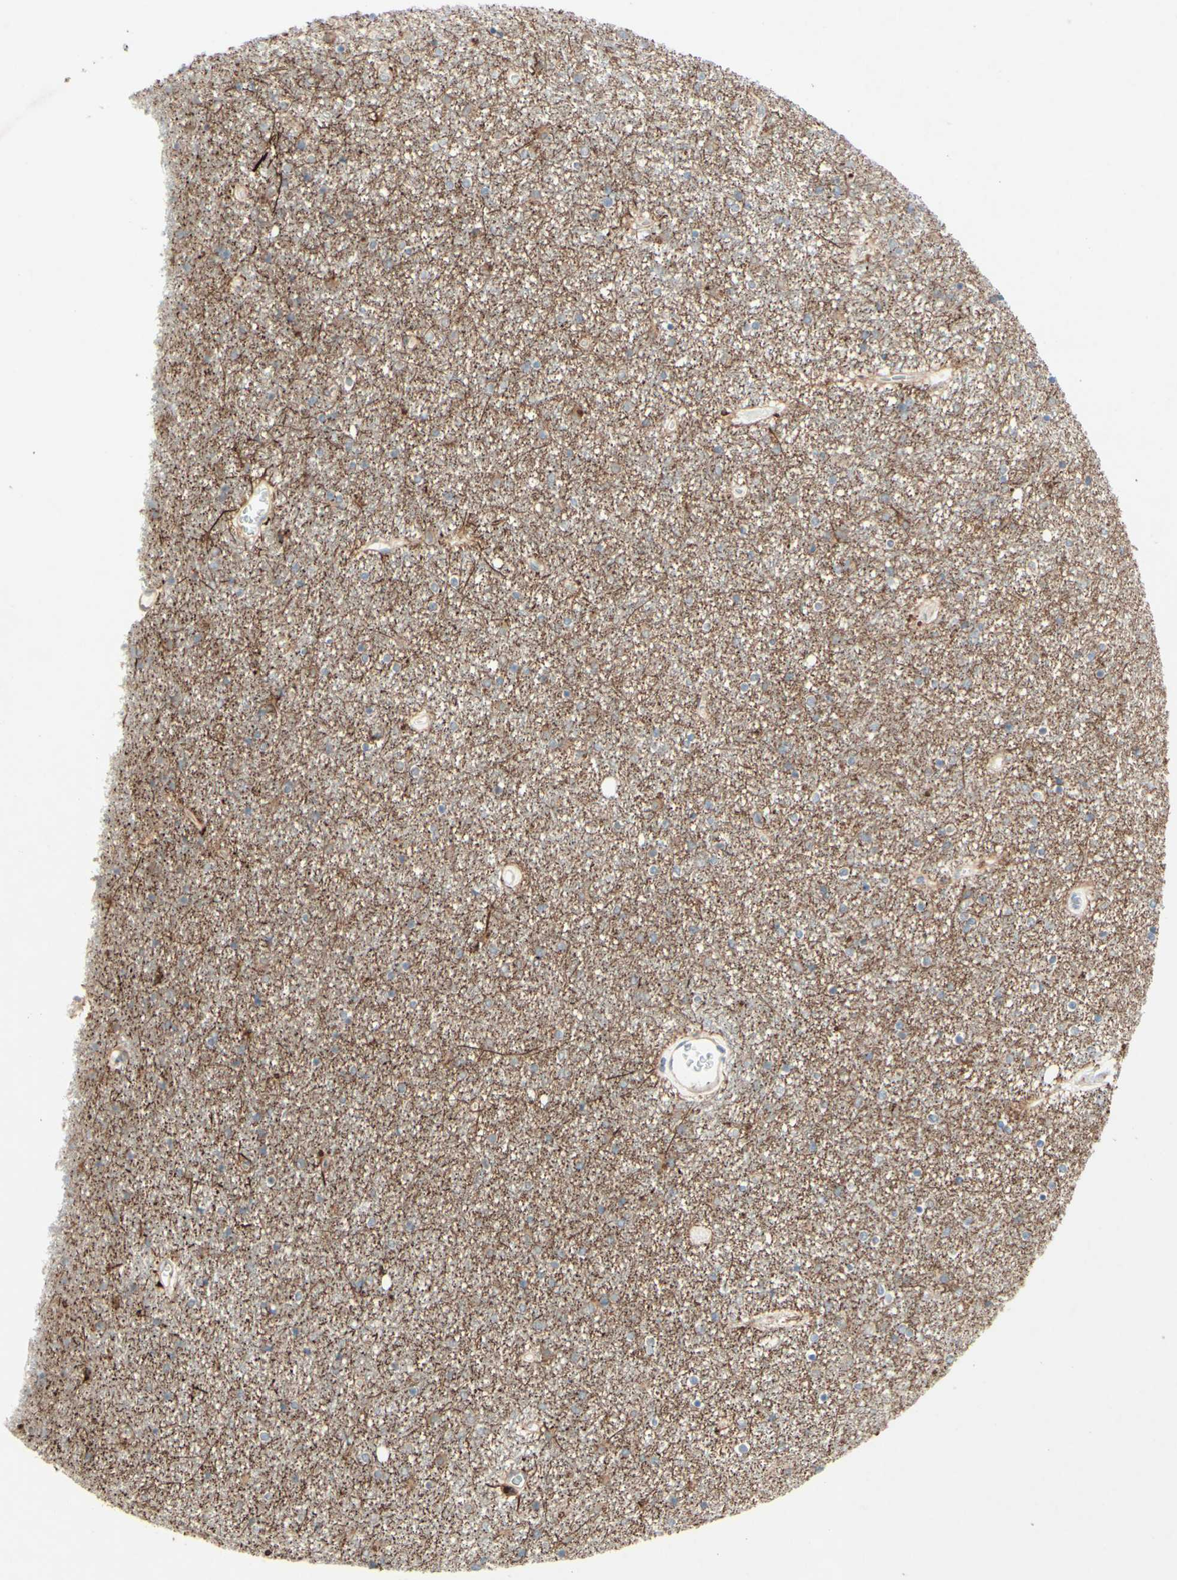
{"staining": {"intensity": "weak", "quantity": "25%-75%", "location": "cytoplasmic/membranous"}, "tissue": "caudate", "cell_type": "Glial cells", "image_type": "normal", "snomed": [{"axis": "morphology", "description": "Normal tissue, NOS"}, {"axis": "topography", "description": "Lateral ventricle wall"}], "caption": "Immunohistochemical staining of benign caudate reveals weak cytoplasmic/membranous protein positivity in approximately 25%-75% of glial cells.", "gene": "MTM1", "patient": {"sex": "female", "age": 54}}